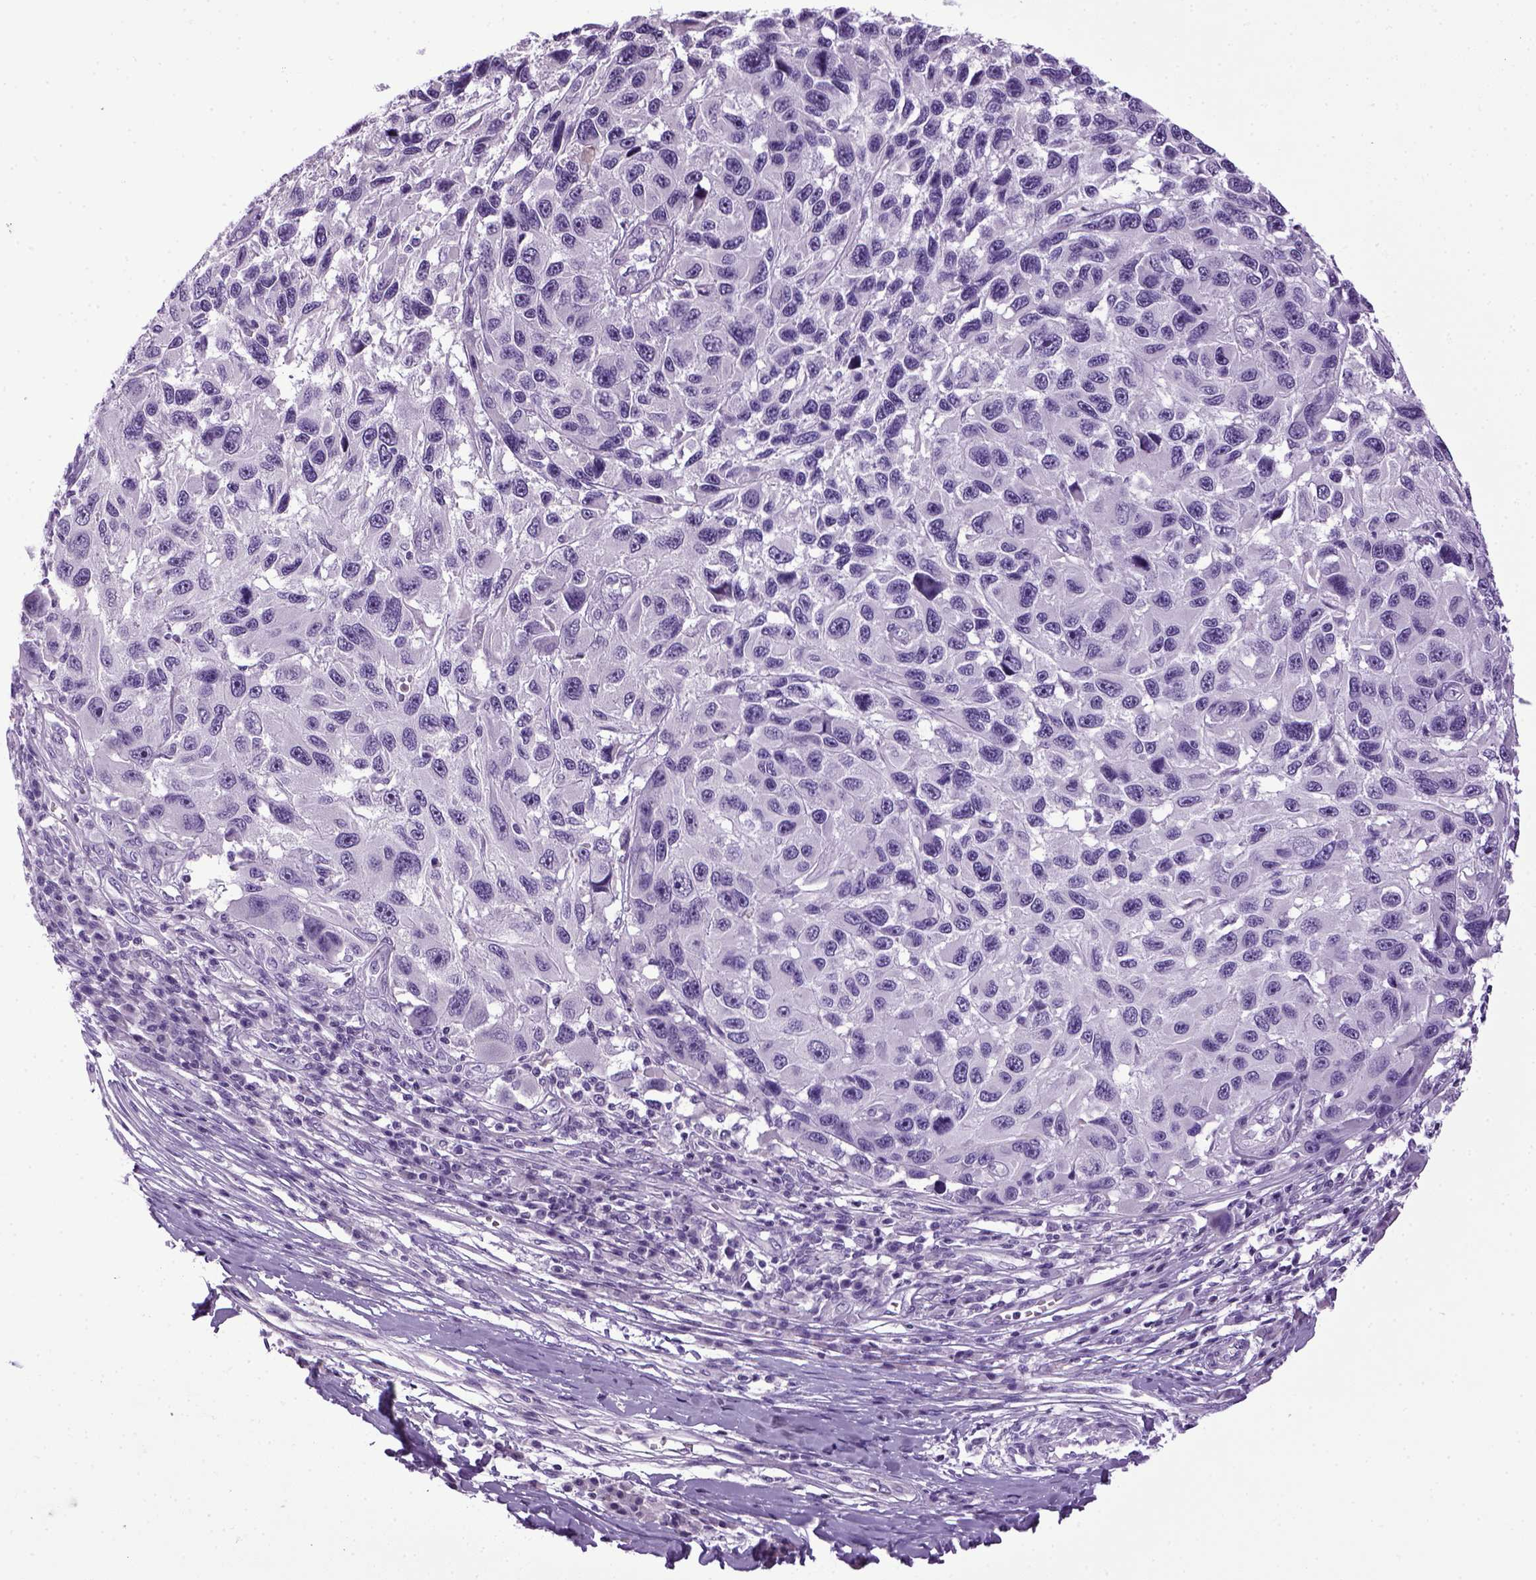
{"staining": {"intensity": "negative", "quantity": "none", "location": "none"}, "tissue": "melanoma", "cell_type": "Tumor cells", "image_type": "cancer", "snomed": [{"axis": "morphology", "description": "Malignant melanoma, NOS"}, {"axis": "topography", "description": "Skin"}], "caption": "Human malignant melanoma stained for a protein using immunohistochemistry (IHC) displays no staining in tumor cells.", "gene": "HMCN2", "patient": {"sex": "male", "age": 53}}